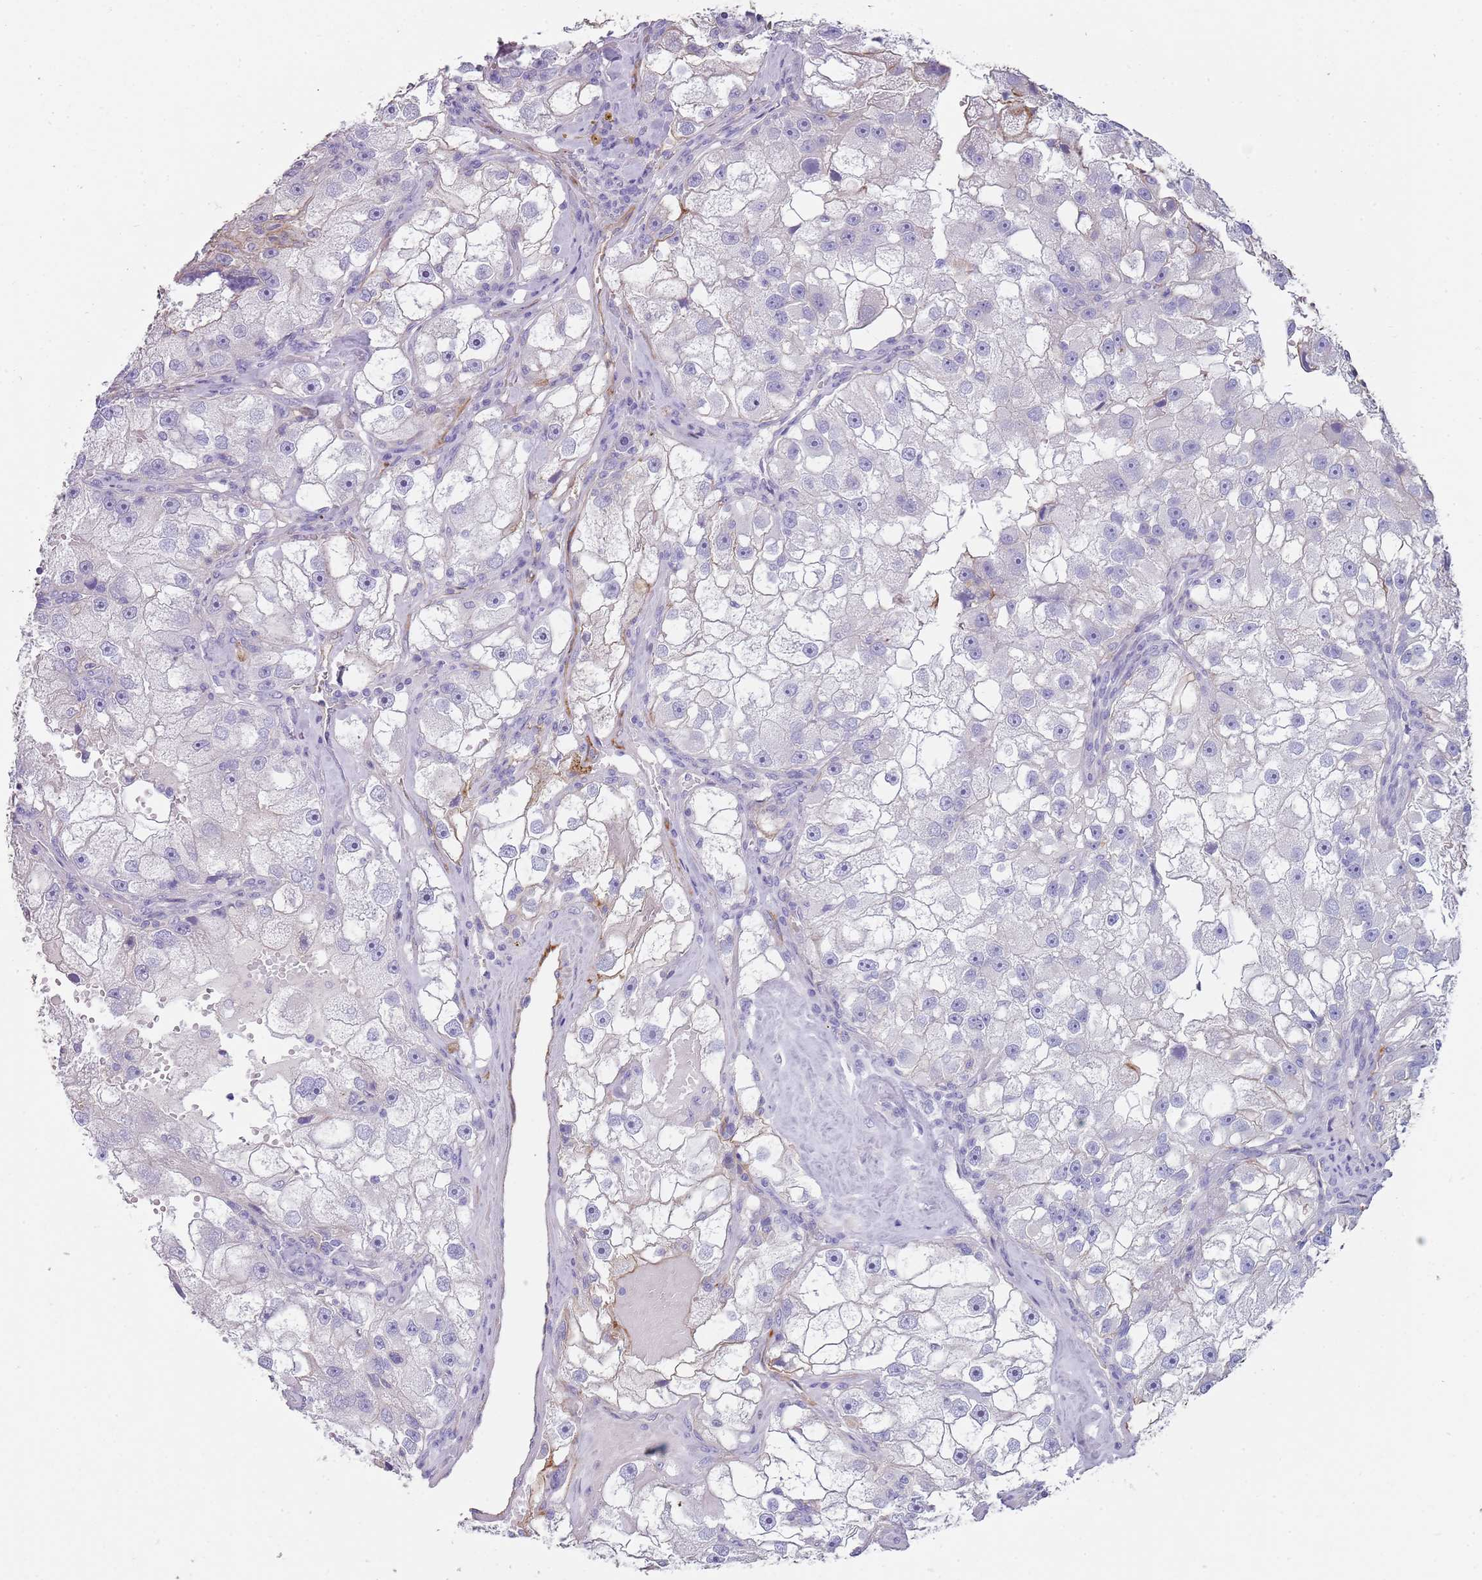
{"staining": {"intensity": "weak", "quantity": "<25%", "location": "cytoplasmic/membranous"}, "tissue": "renal cancer", "cell_type": "Tumor cells", "image_type": "cancer", "snomed": [{"axis": "morphology", "description": "Adenocarcinoma, NOS"}, {"axis": "topography", "description": "Kidney"}], "caption": "Tumor cells are negative for protein expression in human renal cancer (adenocarcinoma).", "gene": "NBPF3", "patient": {"sex": "male", "age": 63}}